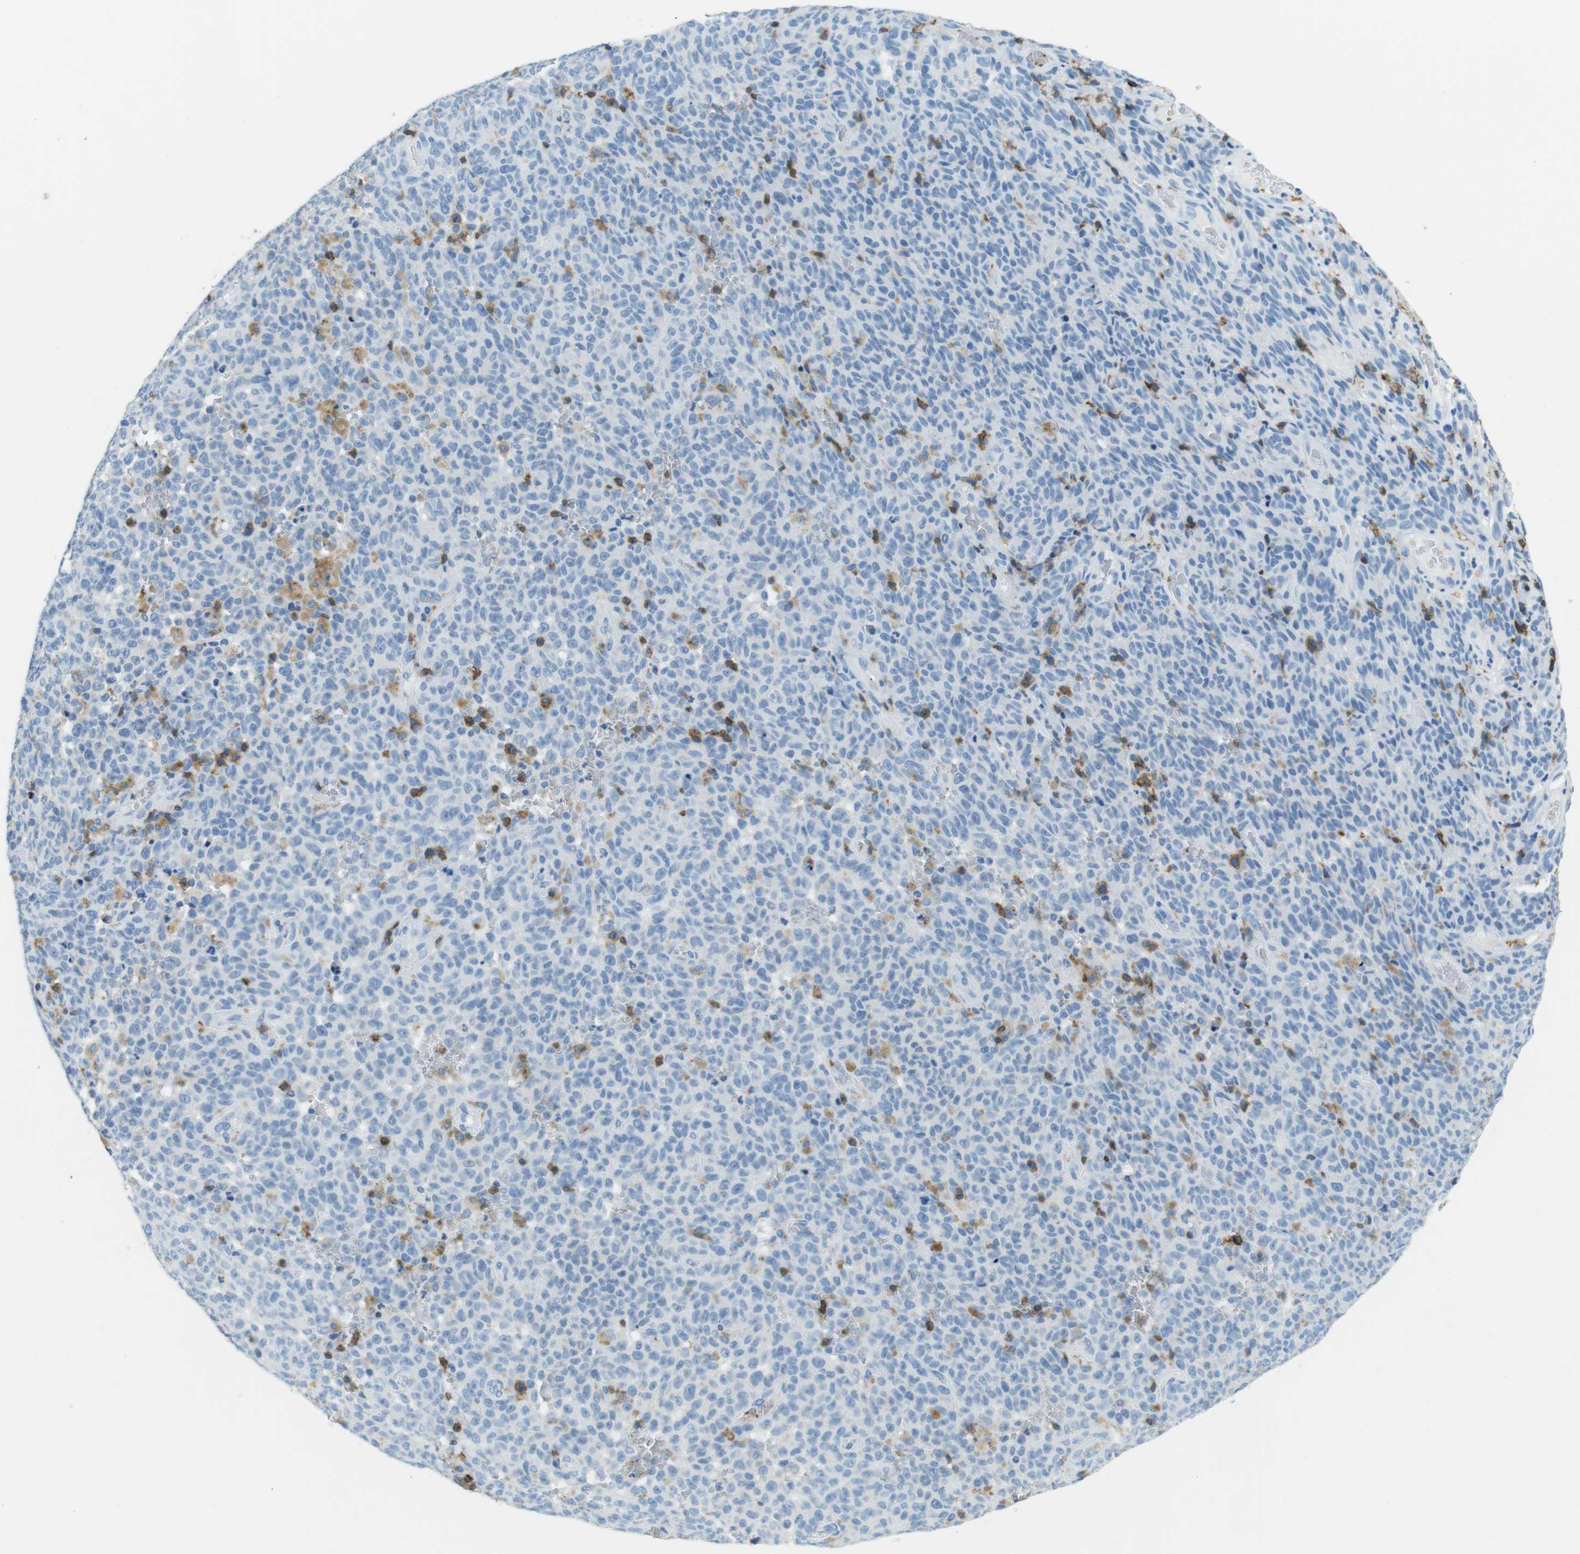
{"staining": {"intensity": "negative", "quantity": "none", "location": "none"}, "tissue": "melanoma", "cell_type": "Tumor cells", "image_type": "cancer", "snomed": [{"axis": "morphology", "description": "Malignant melanoma, NOS"}, {"axis": "topography", "description": "Skin"}], "caption": "This is an immunohistochemistry photomicrograph of malignant melanoma. There is no expression in tumor cells.", "gene": "LAT", "patient": {"sex": "female", "age": 82}}